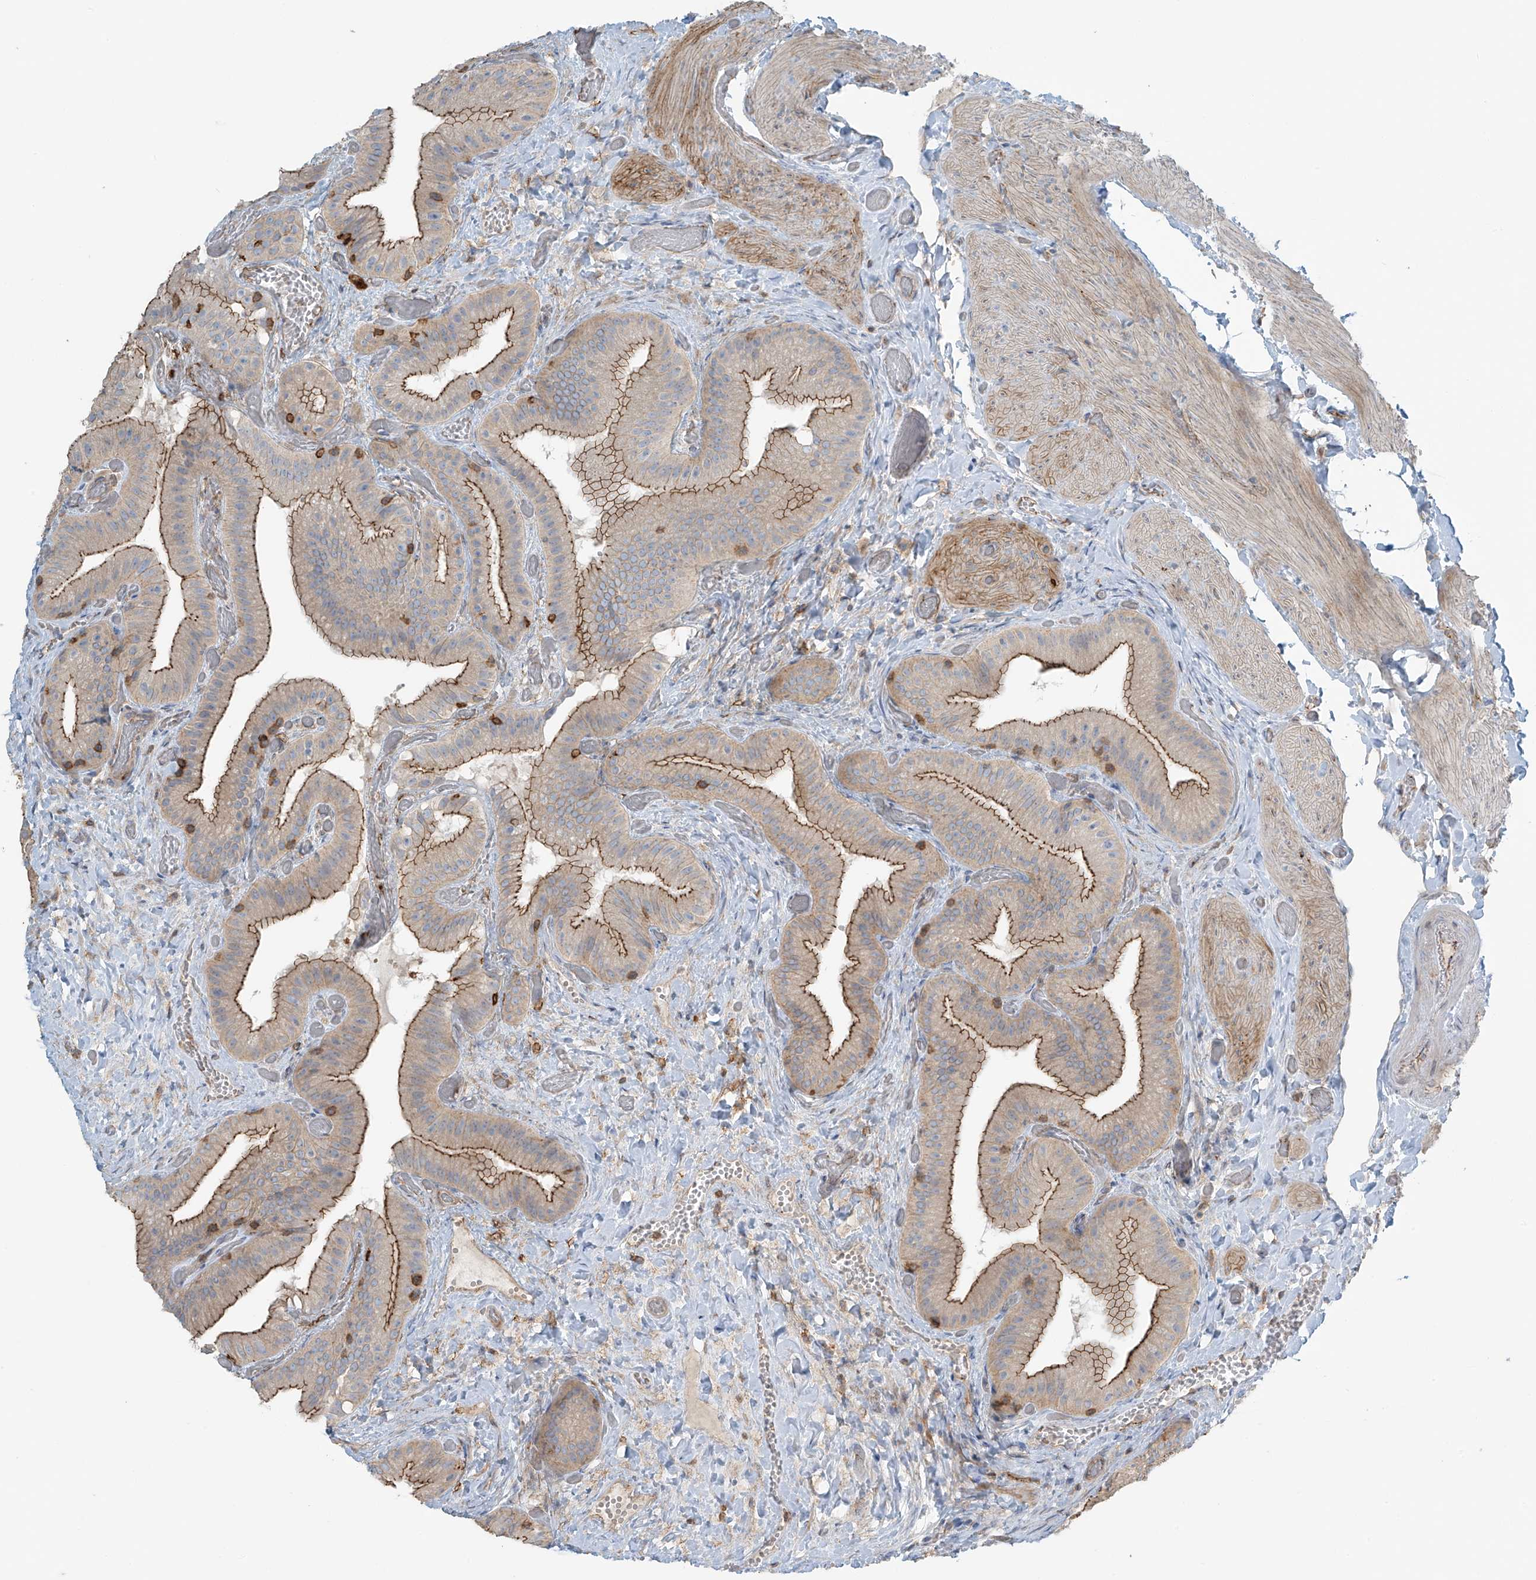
{"staining": {"intensity": "moderate", "quantity": ">75%", "location": "cytoplasmic/membranous"}, "tissue": "gallbladder", "cell_type": "Glandular cells", "image_type": "normal", "snomed": [{"axis": "morphology", "description": "Normal tissue, NOS"}, {"axis": "topography", "description": "Gallbladder"}], "caption": "Glandular cells reveal medium levels of moderate cytoplasmic/membranous staining in approximately >75% of cells in normal gallbladder.", "gene": "SLC9A2", "patient": {"sex": "female", "age": 64}}